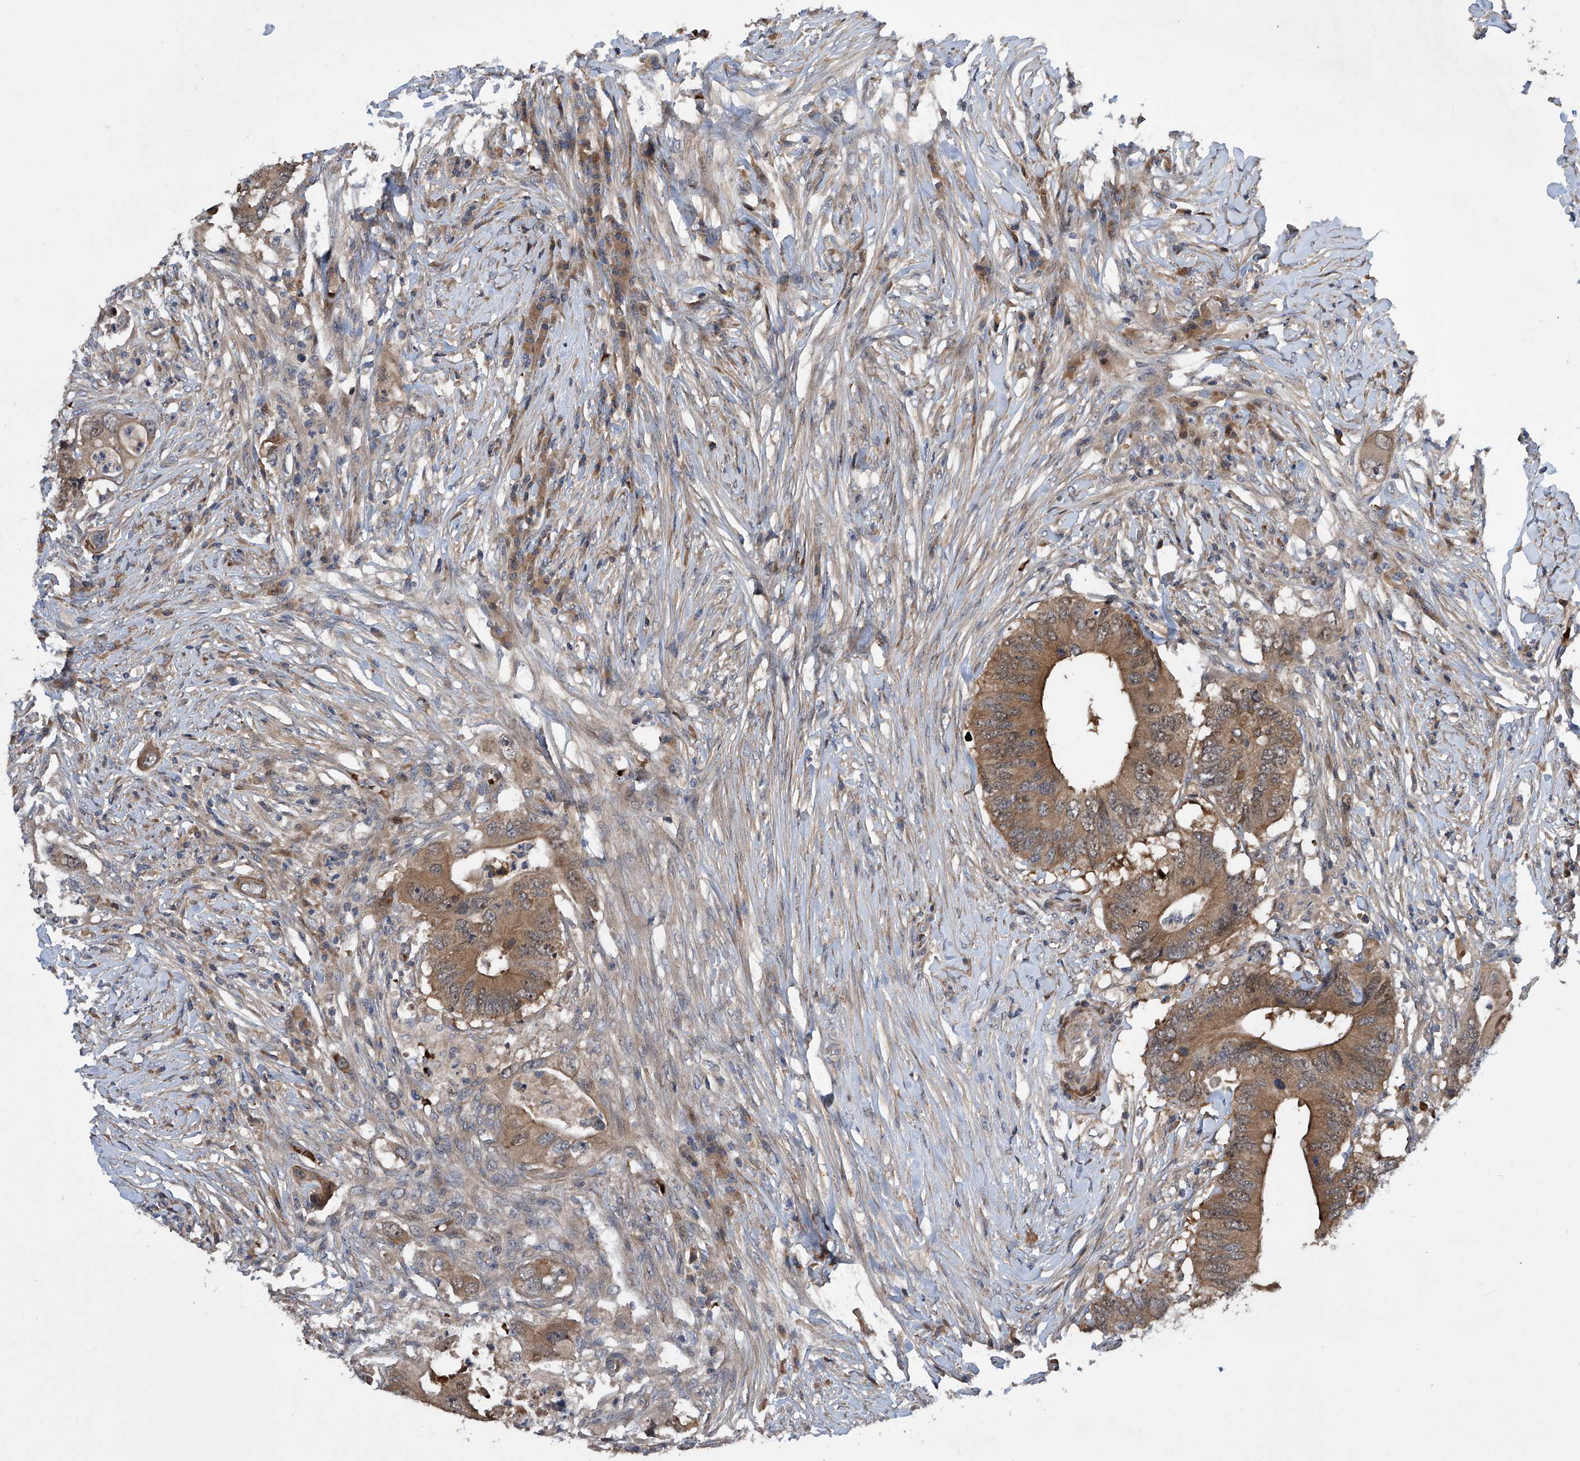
{"staining": {"intensity": "moderate", "quantity": ">75%", "location": "cytoplasmic/membranous"}, "tissue": "colorectal cancer", "cell_type": "Tumor cells", "image_type": "cancer", "snomed": [{"axis": "morphology", "description": "Adenocarcinoma, NOS"}, {"axis": "topography", "description": "Colon"}], "caption": "Immunohistochemistry (IHC) micrograph of neoplastic tissue: human colorectal cancer (adenocarcinoma) stained using immunohistochemistry shows medium levels of moderate protein expression localized specifically in the cytoplasmic/membranous of tumor cells, appearing as a cytoplasmic/membranous brown color.", "gene": "USF3", "patient": {"sex": "male", "age": 71}}